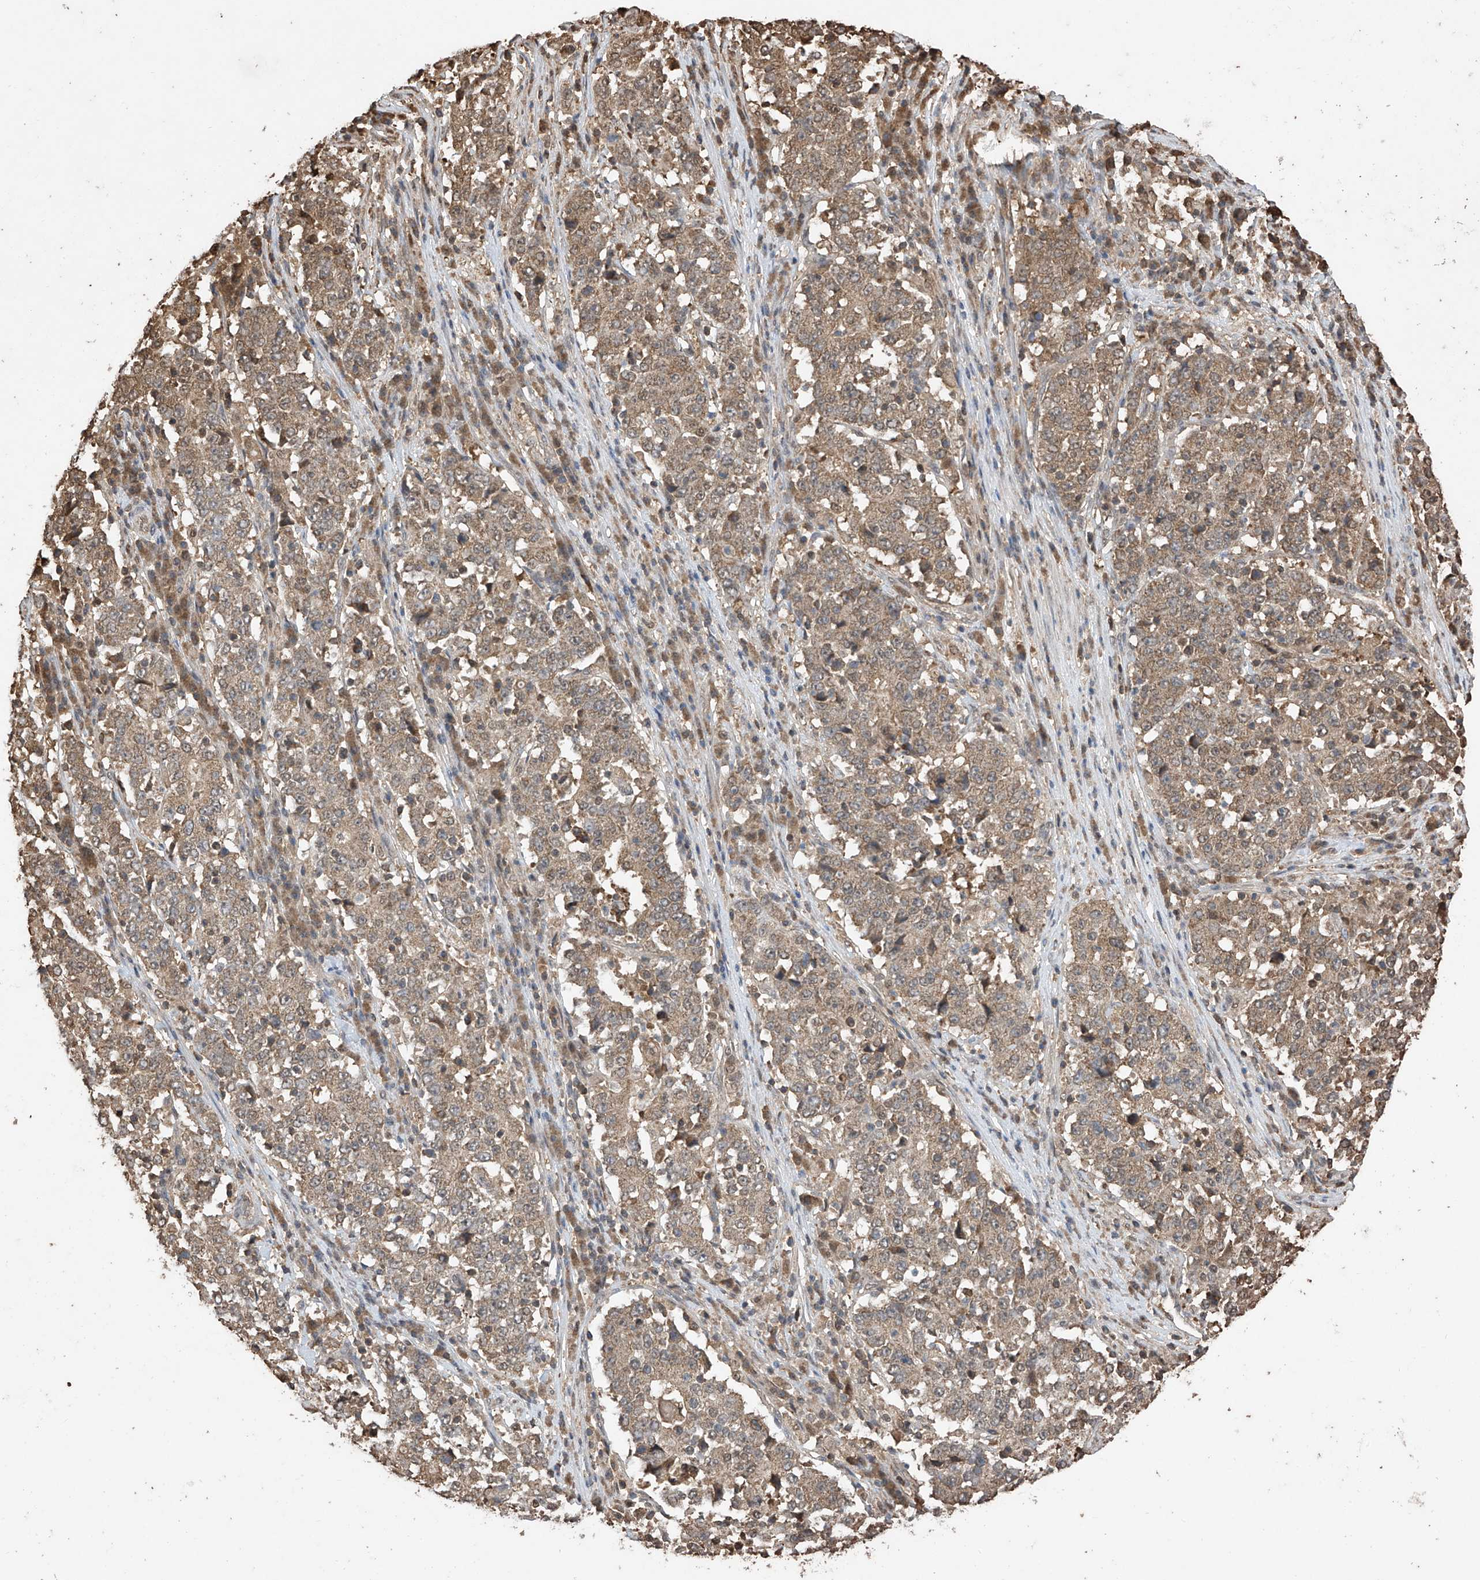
{"staining": {"intensity": "weak", "quantity": ">75%", "location": "cytoplasmic/membranous"}, "tissue": "stomach cancer", "cell_type": "Tumor cells", "image_type": "cancer", "snomed": [{"axis": "morphology", "description": "Adenocarcinoma, NOS"}, {"axis": "topography", "description": "Stomach"}], "caption": "Tumor cells exhibit low levels of weak cytoplasmic/membranous staining in approximately >75% of cells in stomach cancer. Immunohistochemistry stains the protein of interest in brown and the nuclei are stained blue.", "gene": "PNPT1", "patient": {"sex": "male", "age": 59}}